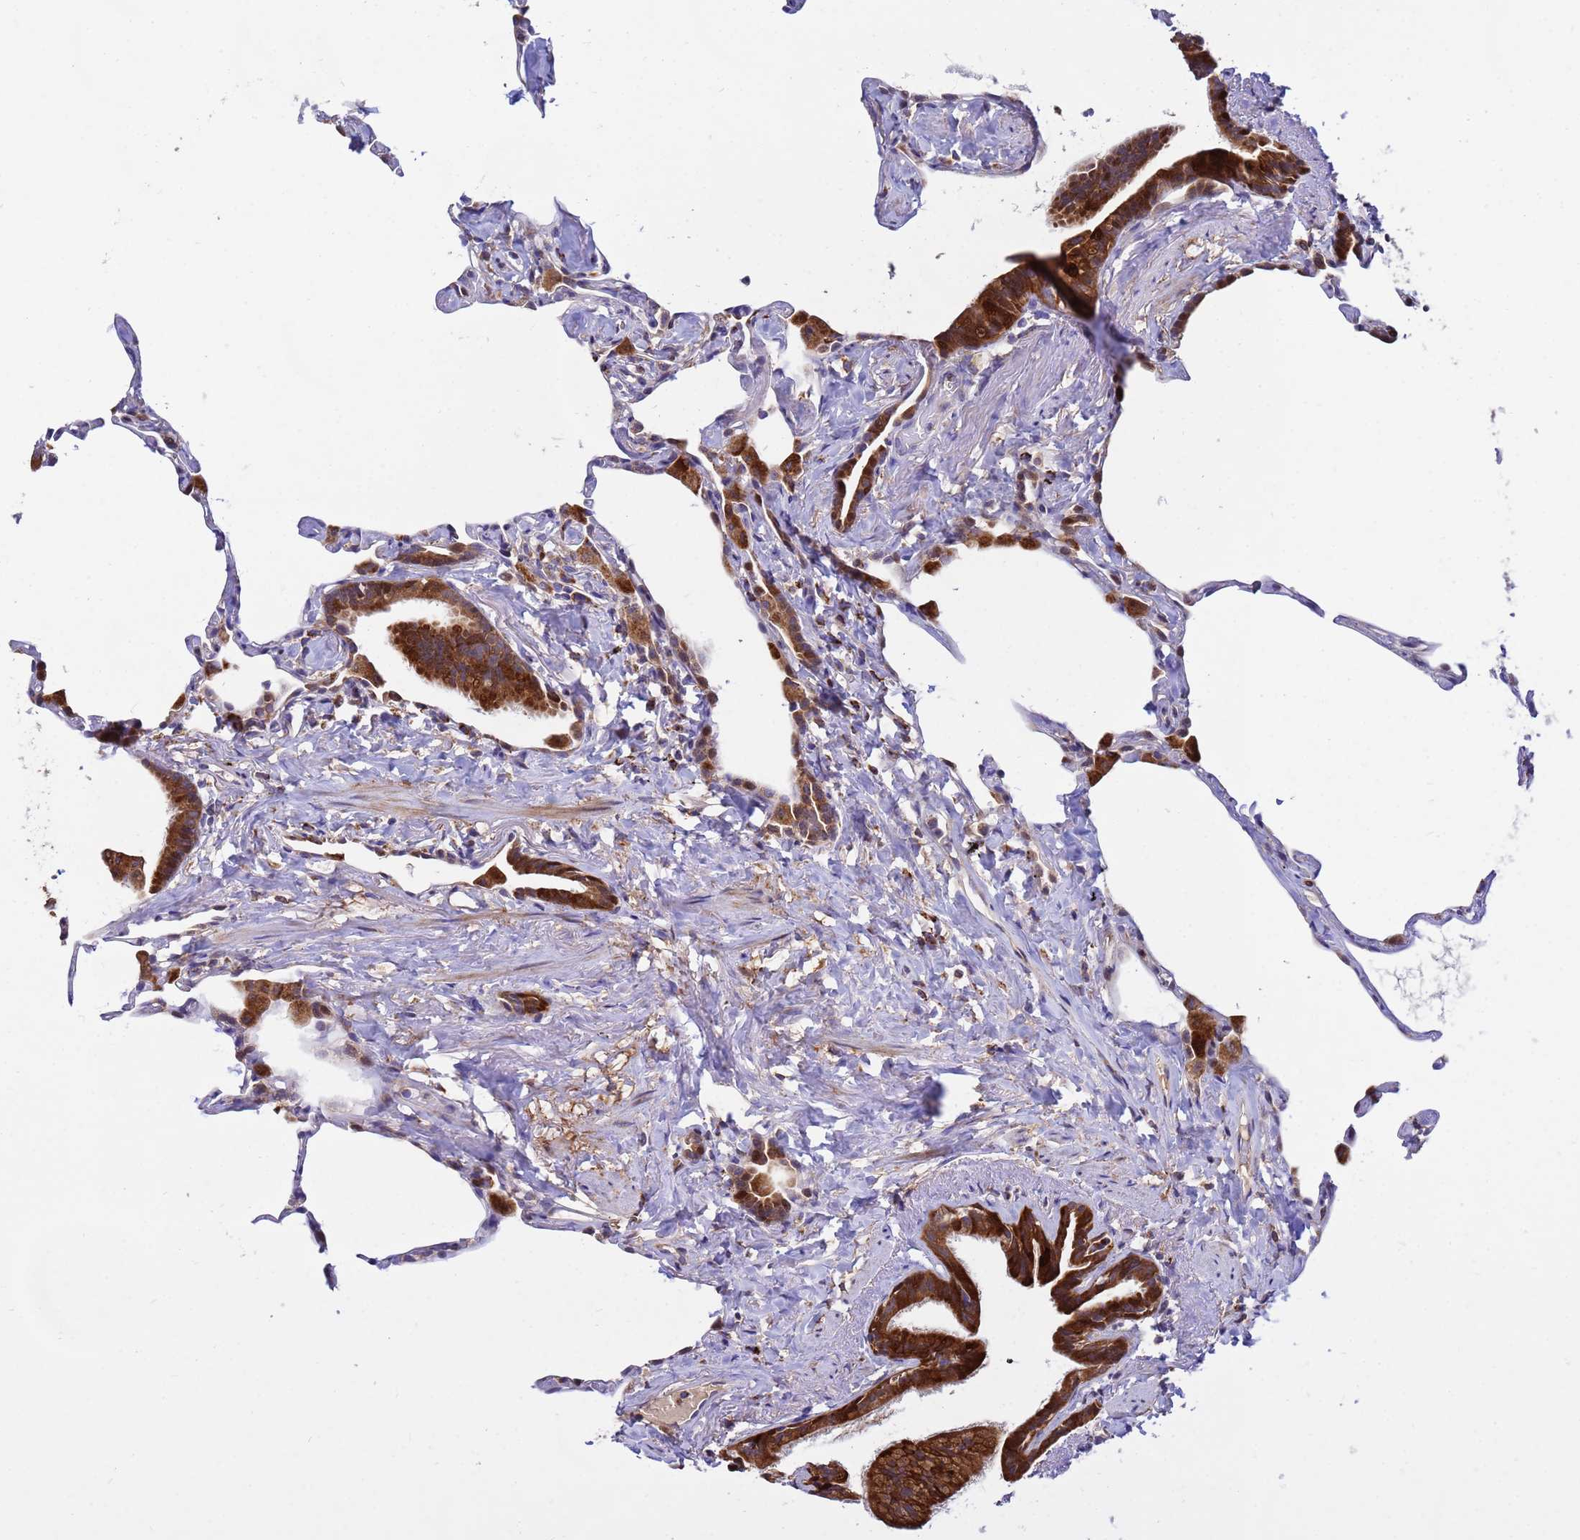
{"staining": {"intensity": "moderate", "quantity": "<25%", "location": "cytoplasmic/membranous"}, "tissue": "lung", "cell_type": "Alveolar cells", "image_type": "normal", "snomed": [{"axis": "morphology", "description": "Normal tissue, NOS"}, {"axis": "topography", "description": "Lung"}], "caption": "Lung stained with immunohistochemistry (IHC) shows moderate cytoplasmic/membranous expression in about <25% of alveolar cells.", "gene": "TUBGCP3", "patient": {"sex": "male", "age": 65}}